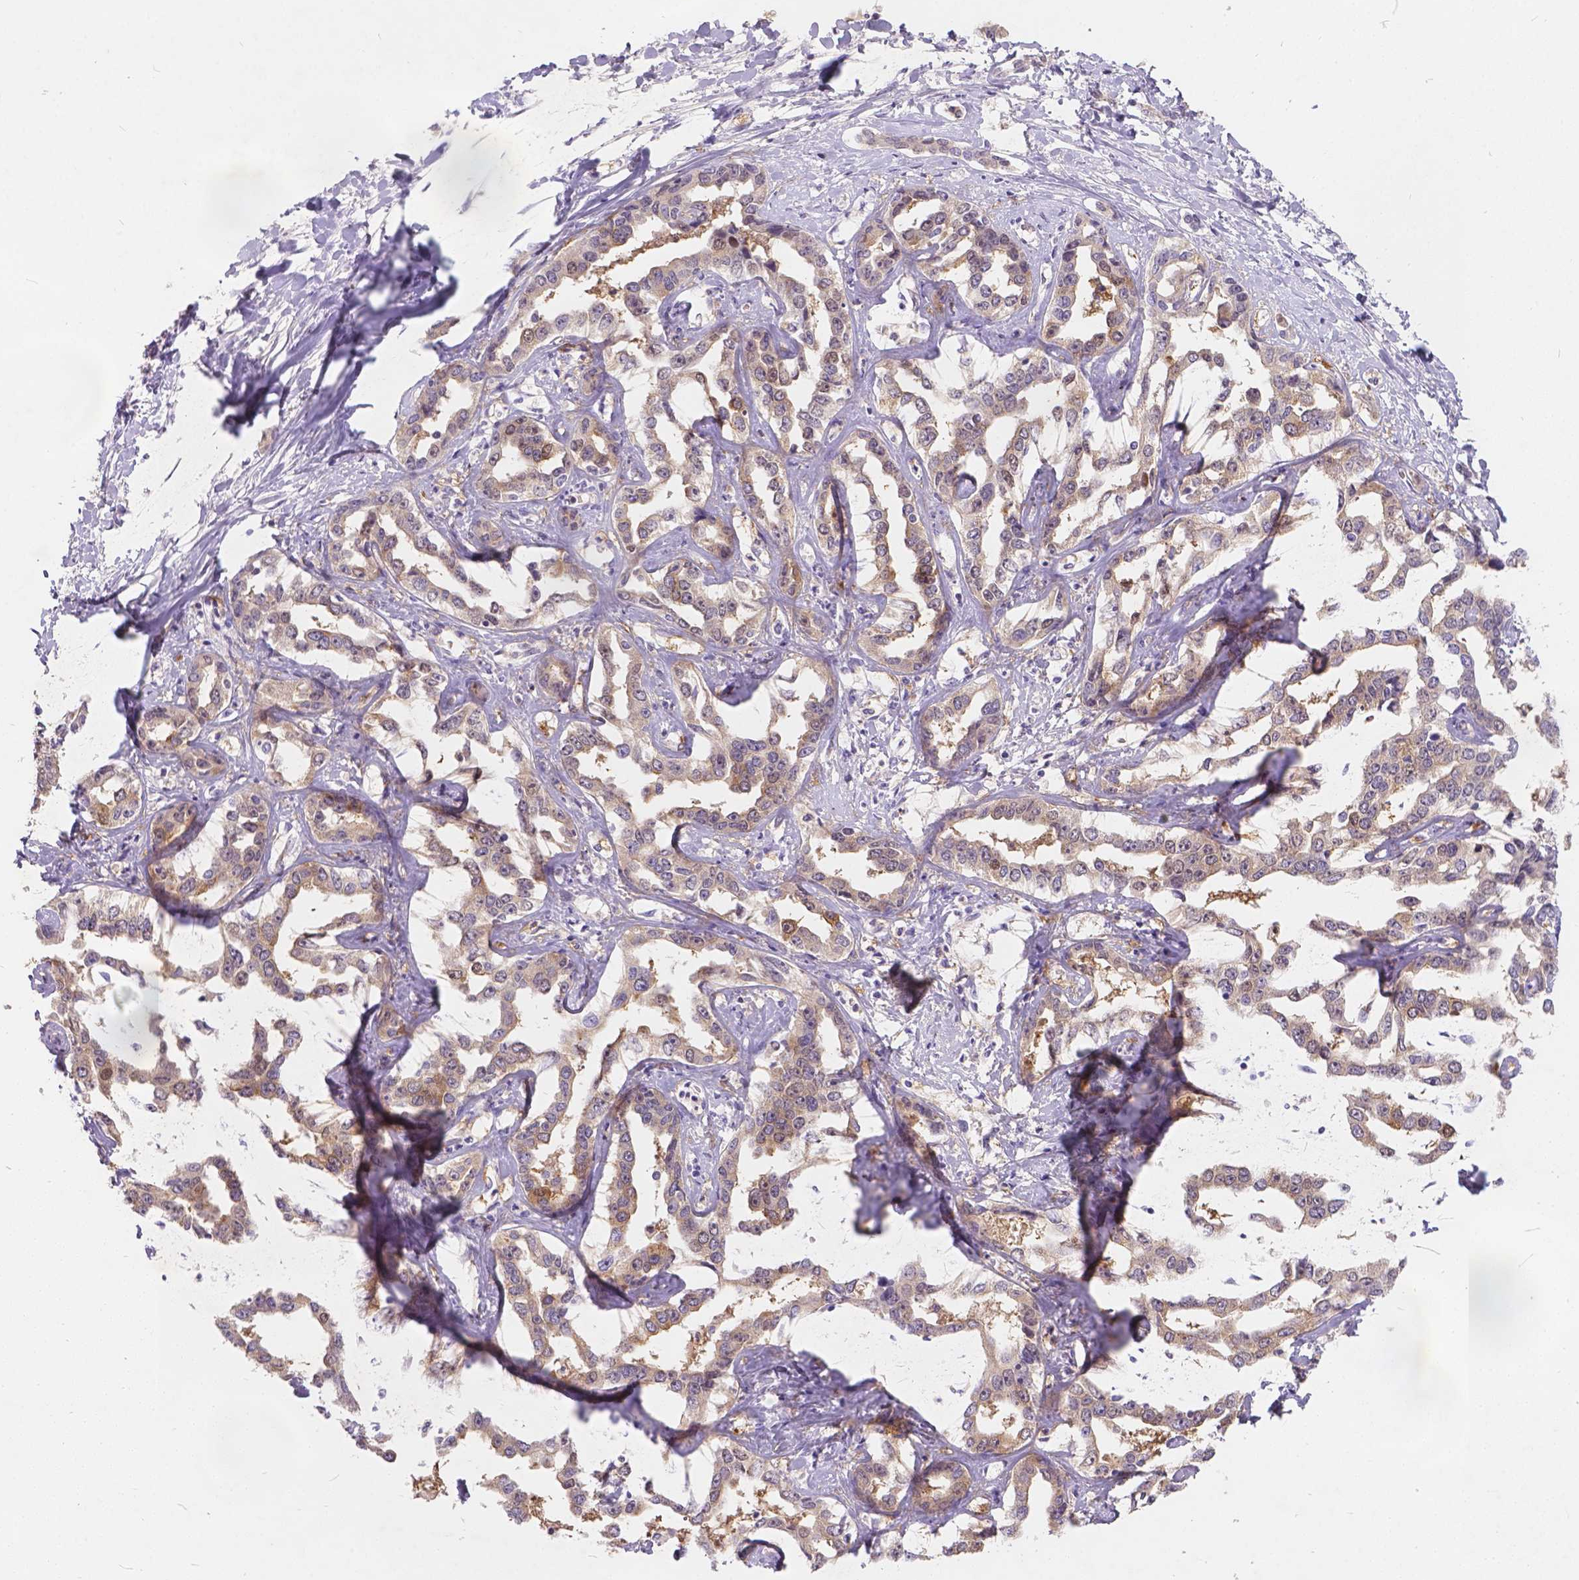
{"staining": {"intensity": "weak", "quantity": ">75%", "location": "cytoplasmic/membranous"}, "tissue": "liver cancer", "cell_type": "Tumor cells", "image_type": "cancer", "snomed": [{"axis": "morphology", "description": "Cholangiocarcinoma"}, {"axis": "topography", "description": "Liver"}], "caption": "The image reveals staining of cholangiocarcinoma (liver), revealing weak cytoplasmic/membranous protein expression (brown color) within tumor cells. (DAB IHC with brightfield microscopy, high magnification).", "gene": "PEX11G", "patient": {"sex": "male", "age": 59}}